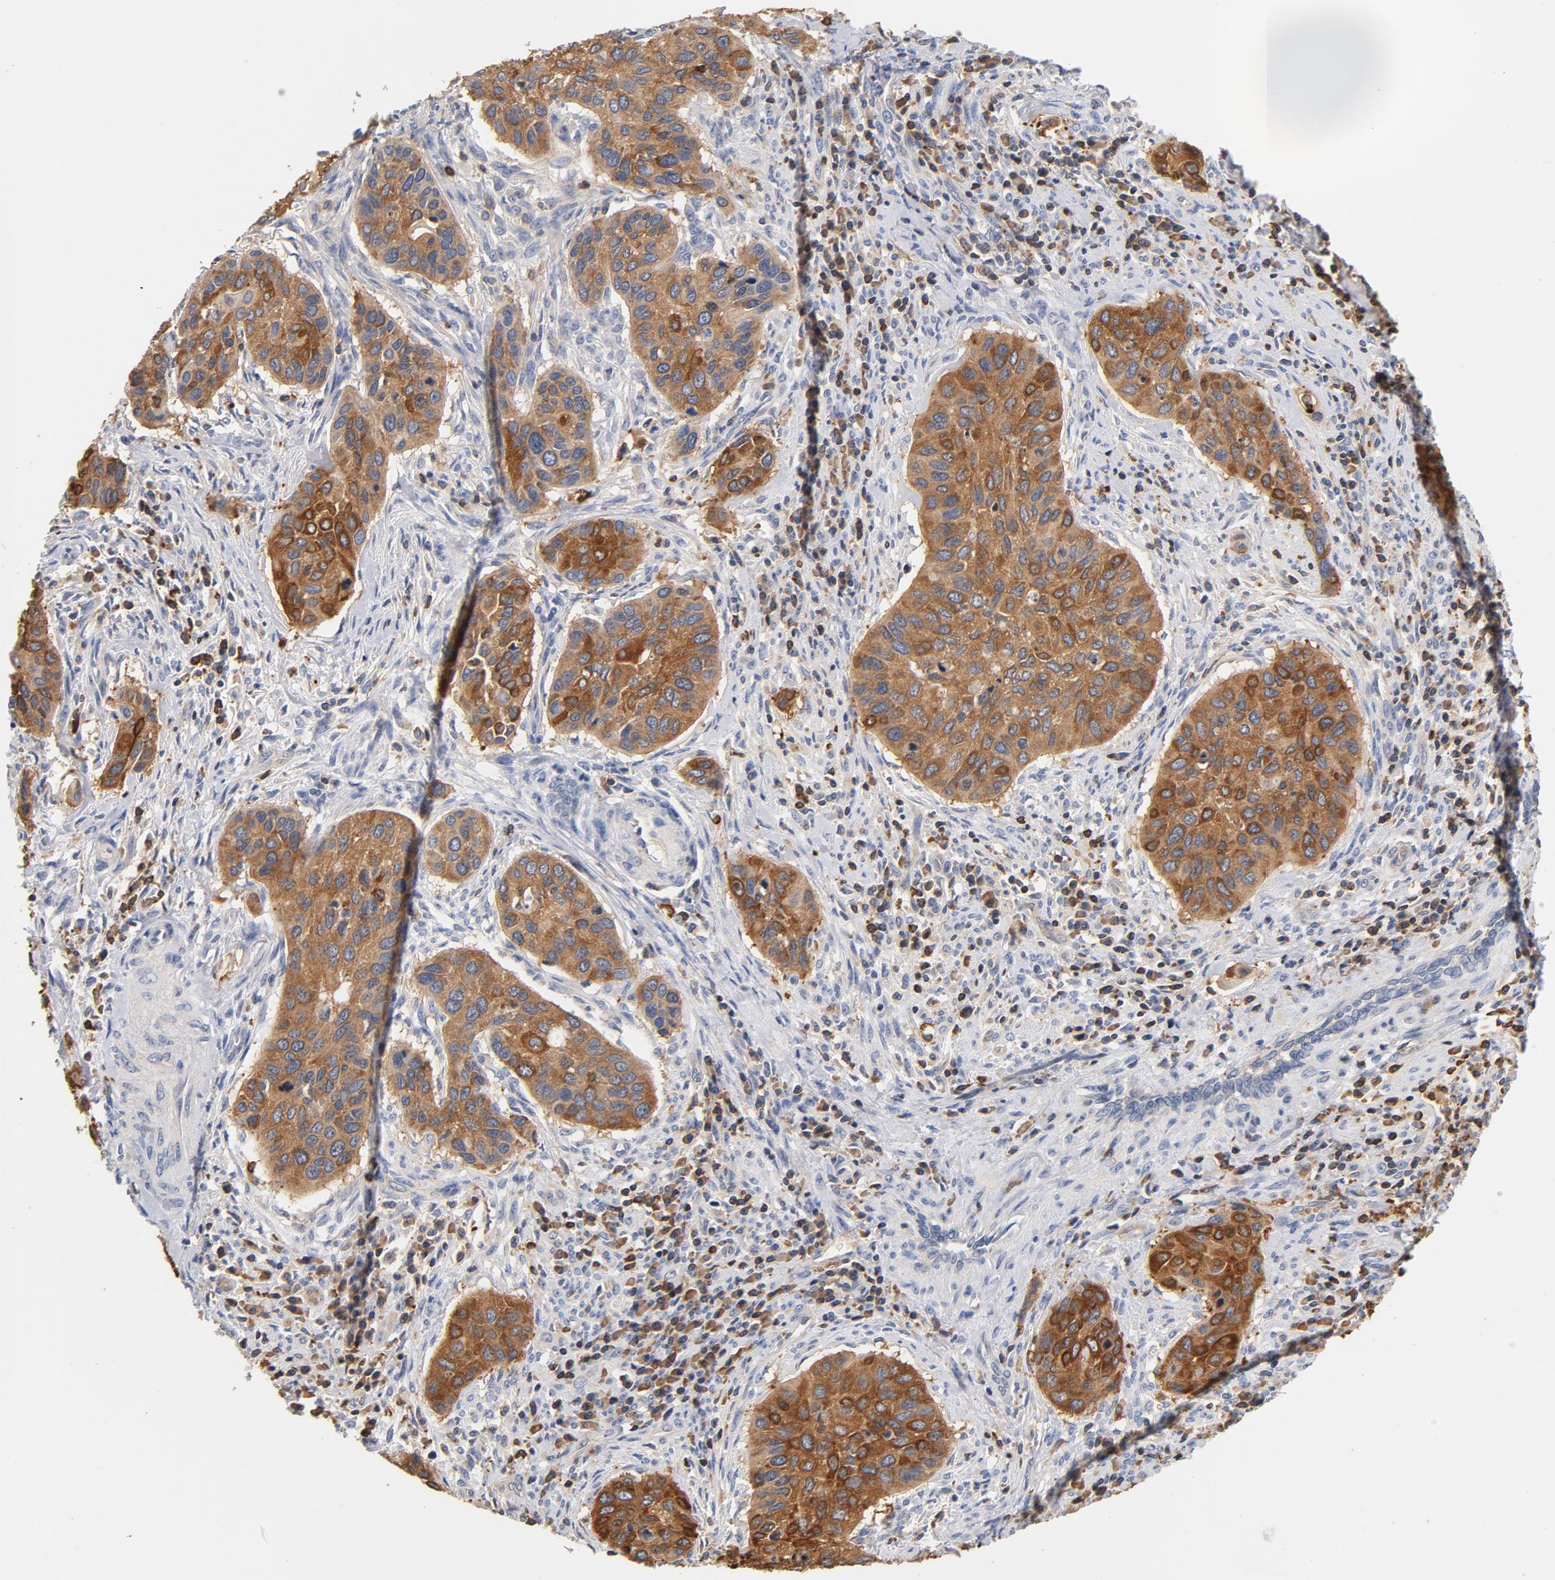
{"staining": {"intensity": "moderate", "quantity": ">75%", "location": "cytoplasmic/membranous"}, "tissue": "cervical cancer", "cell_type": "Tumor cells", "image_type": "cancer", "snomed": [{"axis": "morphology", "description": "Adenocarcinoma, NOS"}, {"axis": "topography", "description": "Cervix"}], "caption": "Human cervical adenocarcinoma stained with a brown dye demonstrates moderate cytoplasmic/membranous positive expression in about >75% of tumor cells.", "gene": "EZR", "patient": {"sex": "female", "age": 29}}